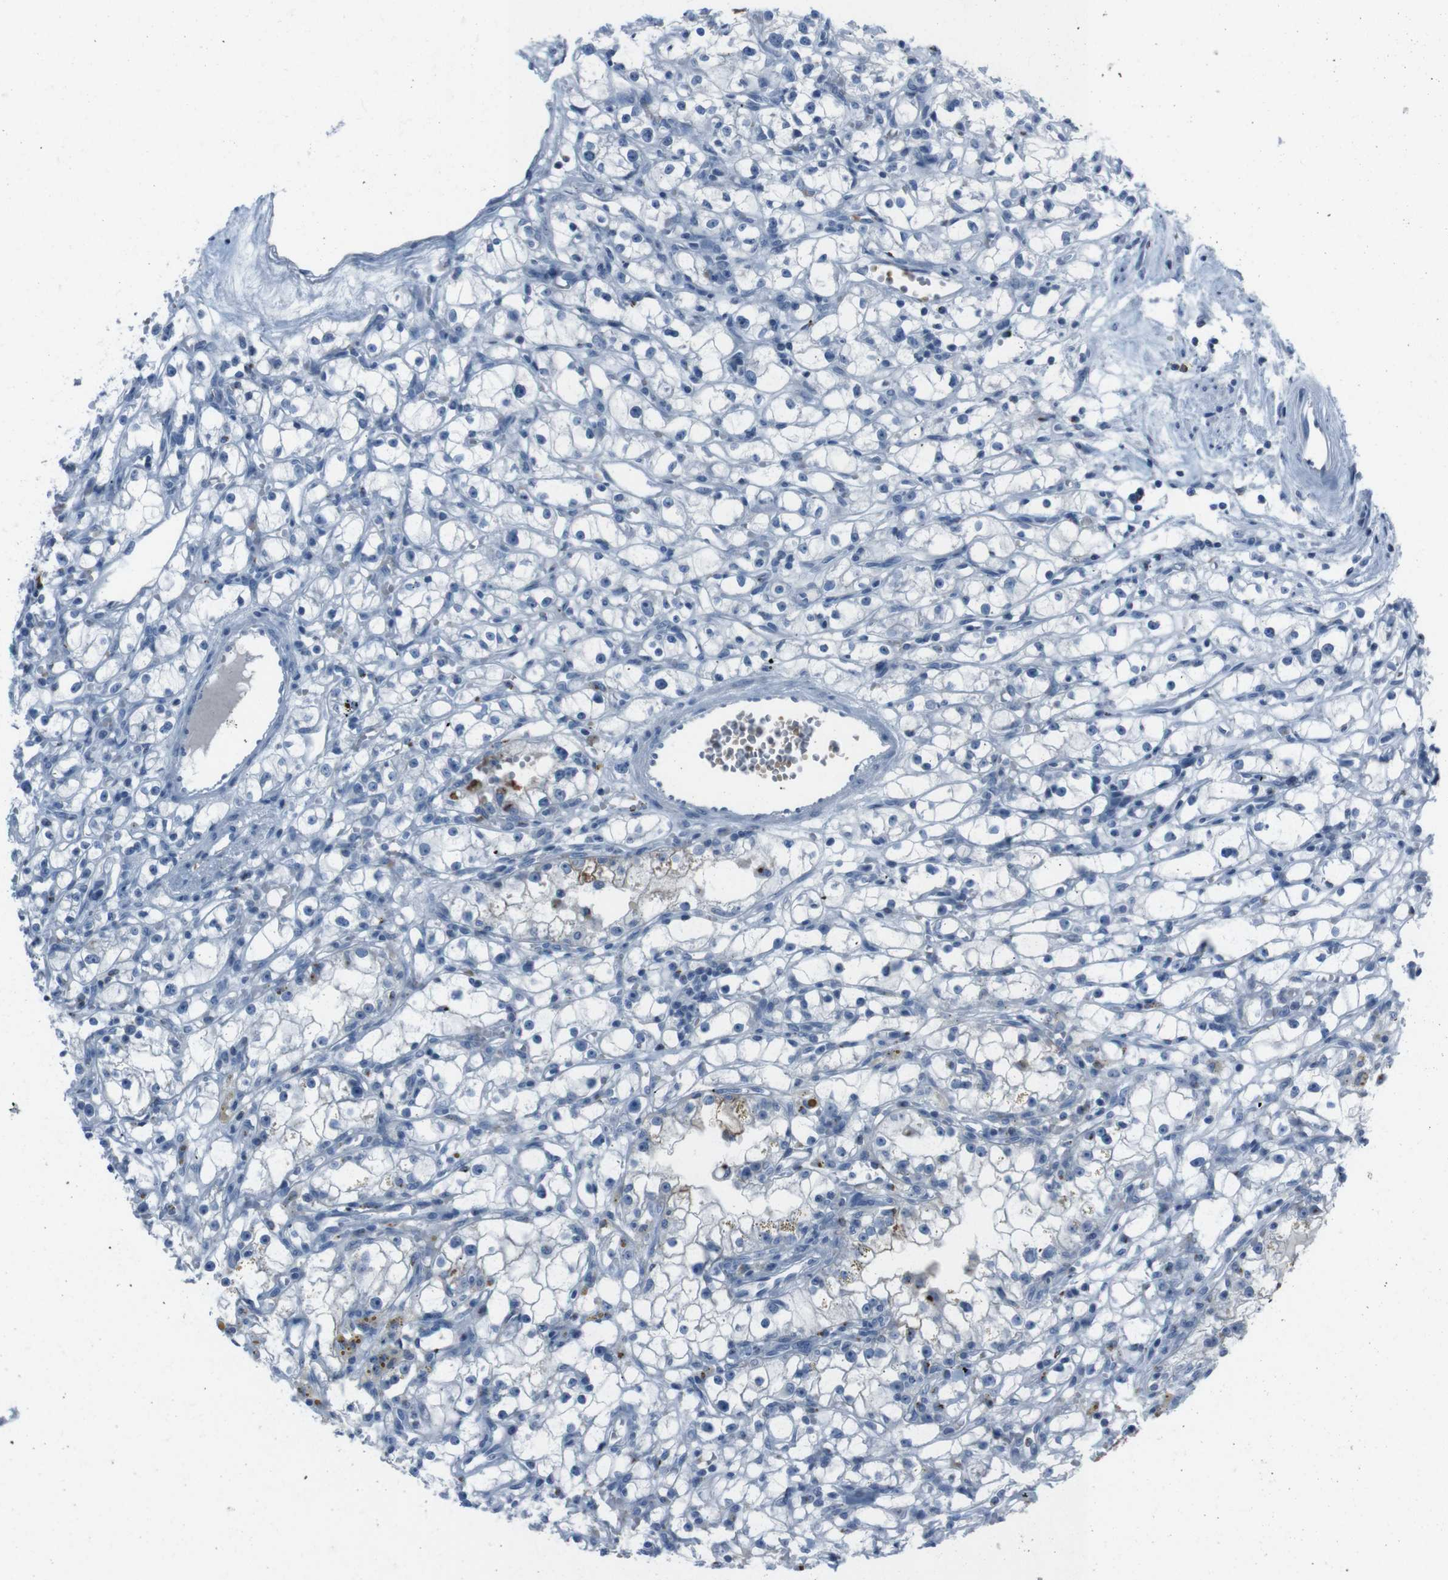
{"staining": {"intensity": "negative", "quantity": "none", "location": "none"}, "tissue": "renal cancer", "cell_type": "Tumor cells", "image_type": "cancer", "snomed": [{"axis": "morphology", "description": "Adenocarcinoma, NOS"}, {"axis": "topography", "description": "Kidney"}], "caption": "Tumor cells show no significant protein positivity in renal cancer.", "gene": "ST6GAL1", "patient": {"sex": "male", "age": 56}}